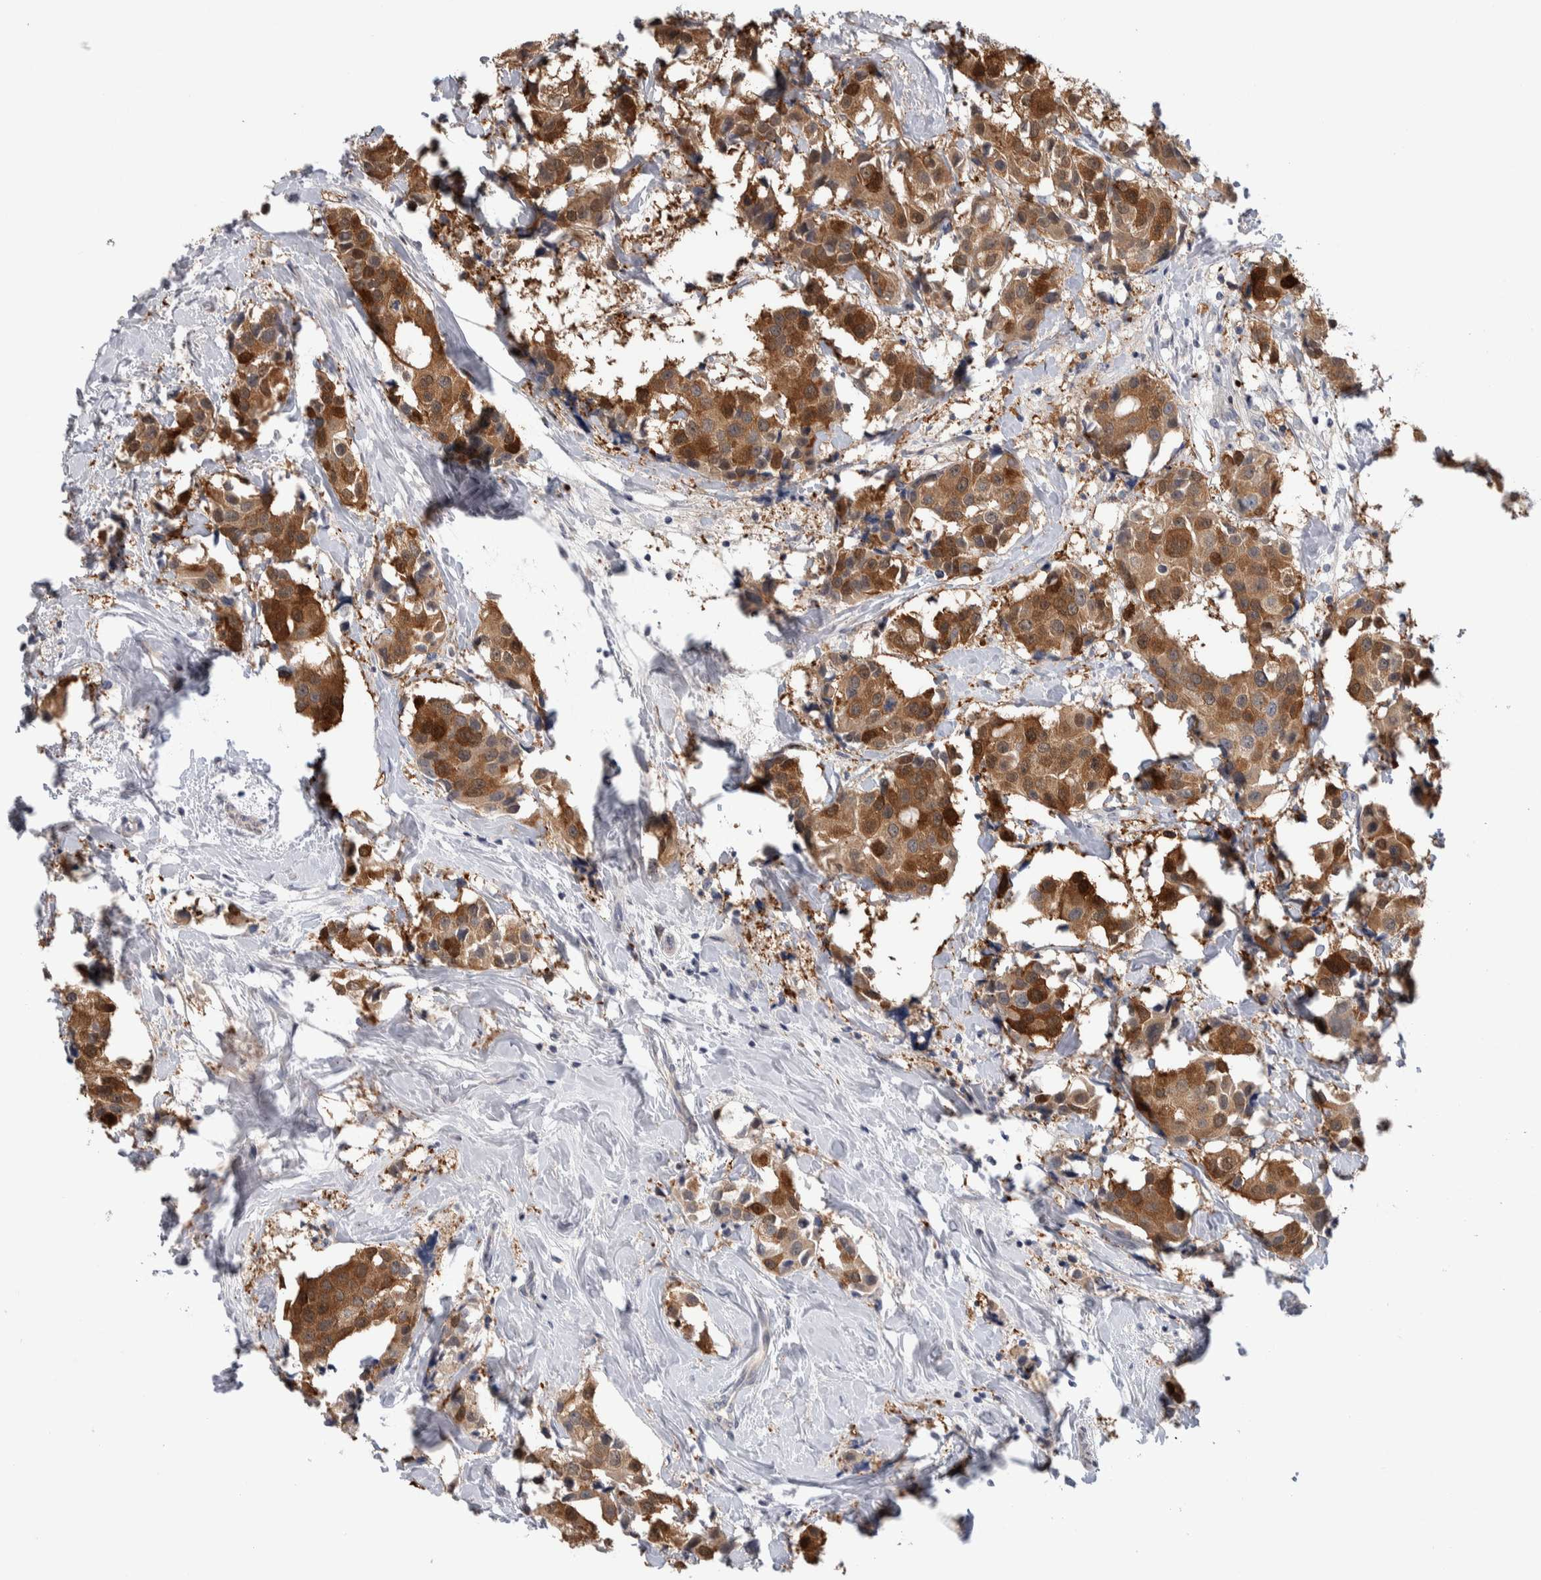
{"staining": {"intensity": "strong", "quantity": ">75%", "location": "cytoplasmic/membranous"}, "tissue": "breast cancer", "cell_type": "Tumor cells", "image_type": "cancer", "snomed": [{"axis": "morphology", "description": "Normal tissue, NOS"}, {"axis": "morphology", "description": "Duct carcinoma"}, {"axis": "topography", "description": "Breast"}], "caption": "Protein expression analysis of breast cancer displays strong cytoplasmic/membranous expression in about >75% of tumor cells. (Brightfield microscopy of DAB IHC at high magnification).", "gene": "TAX1BP1", "patient": {"sex": "female", "age": 39}}